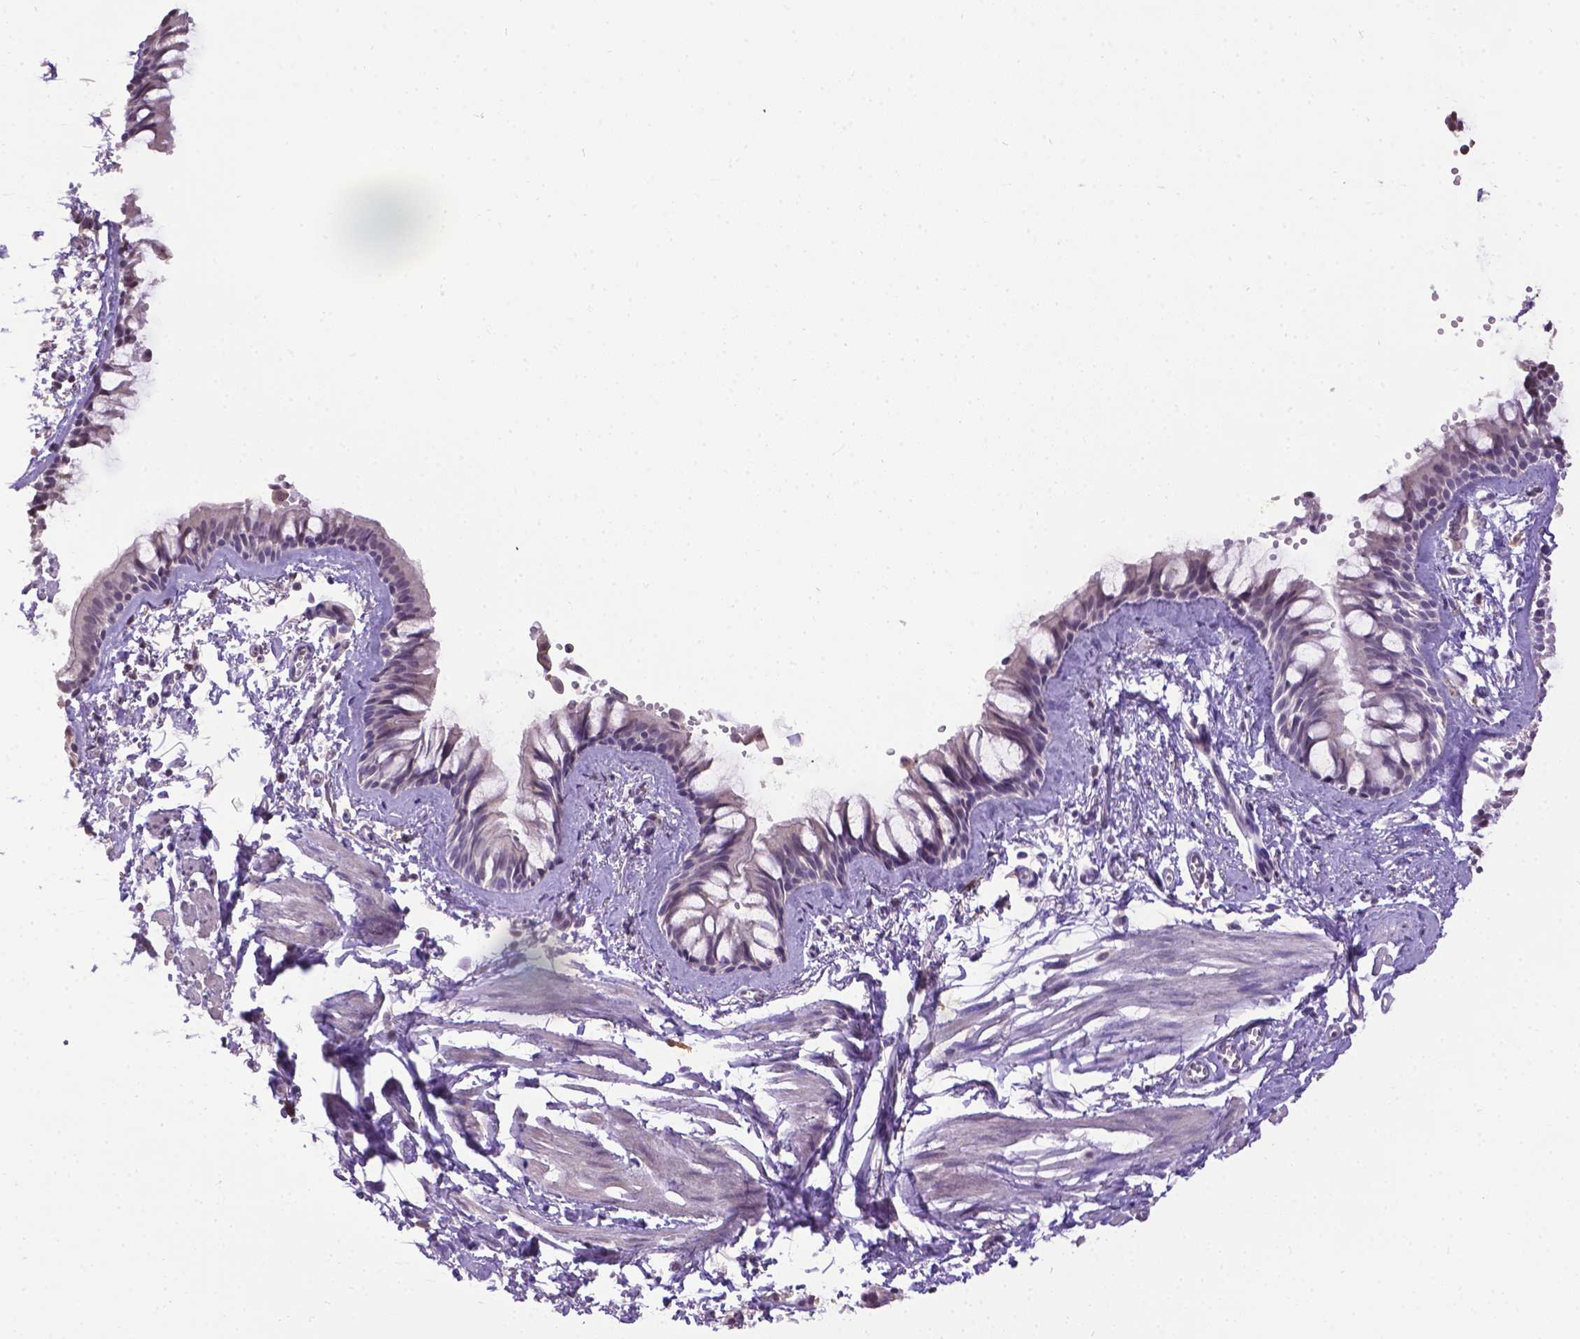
{"staining": {"intensity": "weak", "quantity": "<25%", "location": "nuclear"}, "tissue": "bronchus", "cell_type": "Respiratory epithelial cells", "image_type": "normal", "snomed": [{"axis": "morphology", "description": "Normal tissue, NOS"}, {"axis": "topography", "description": "Bronchus"}], "caption": "Micrograph shows no protein positivity in respiratory epithelial cells of normal bronchus. The staining was performed using DAB (3,3'-diaminobenzidine) to visualize the protein expression in brown, while the nuclei were stained in blue with hematoxylin (Magnification: 20x).", "gene": "CPM", "patient": {"sex": "female", "age": 59}}